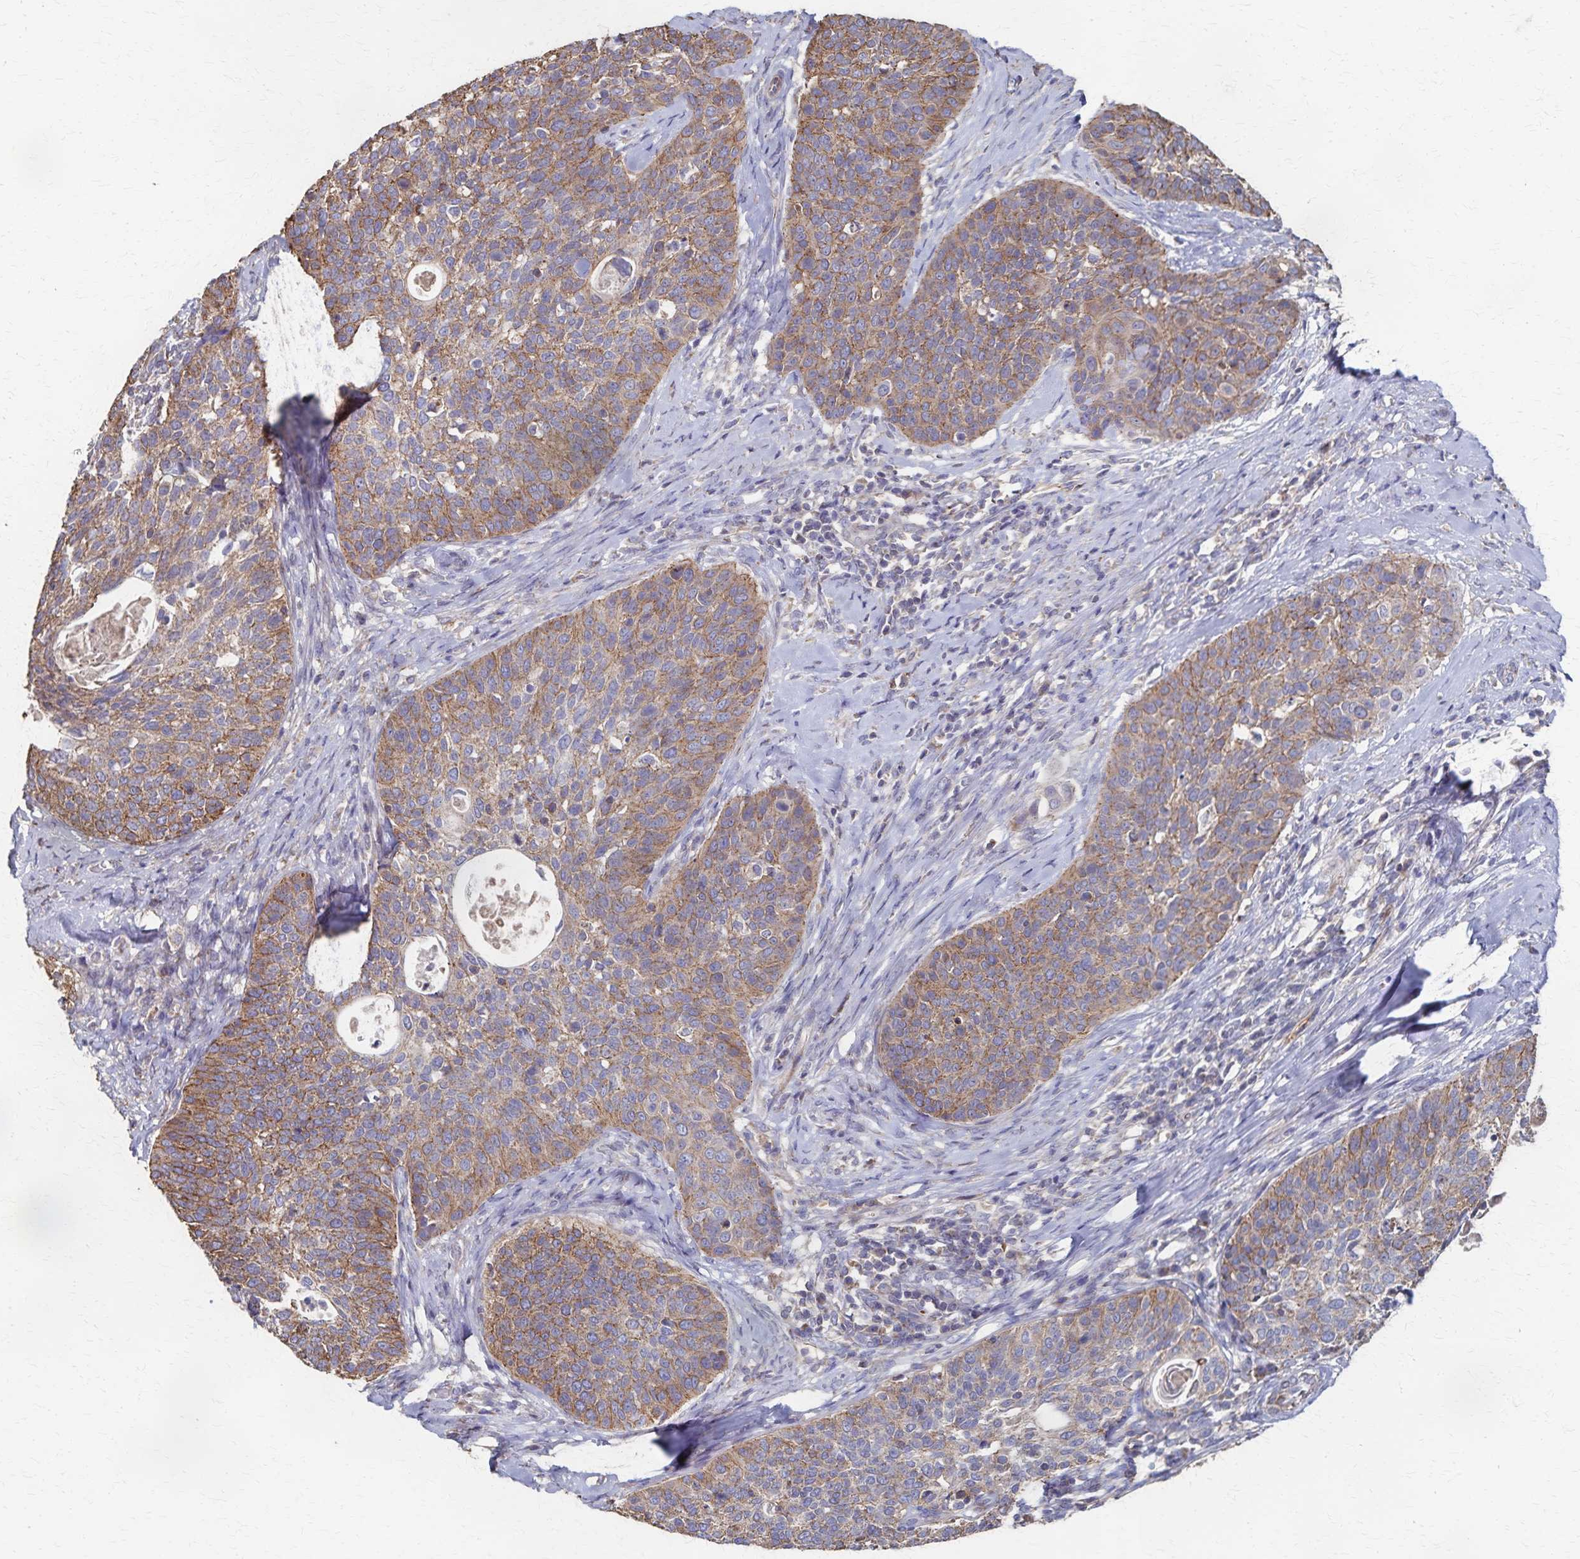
{"staining": {"intensity": "moderate", "quantity": ">75%", "location": "cytoplasmic/membranous"}, "tissue": "cervical cancer", "cell_type": "Tumor cells", "image_type": "cancer", "snomed": [{"axis": "morphology", "description": "Squamous cell carcinoma, NOS"}, {"axis": "topography", "description": "Cervix"}], "caption": "Squamous cell carcinoma (cervical) stained with a protein marker demonstrates moderate staining in tumor cells.", "gene": "PGAP2", "patient": {"sex": "female", "age": 69}}